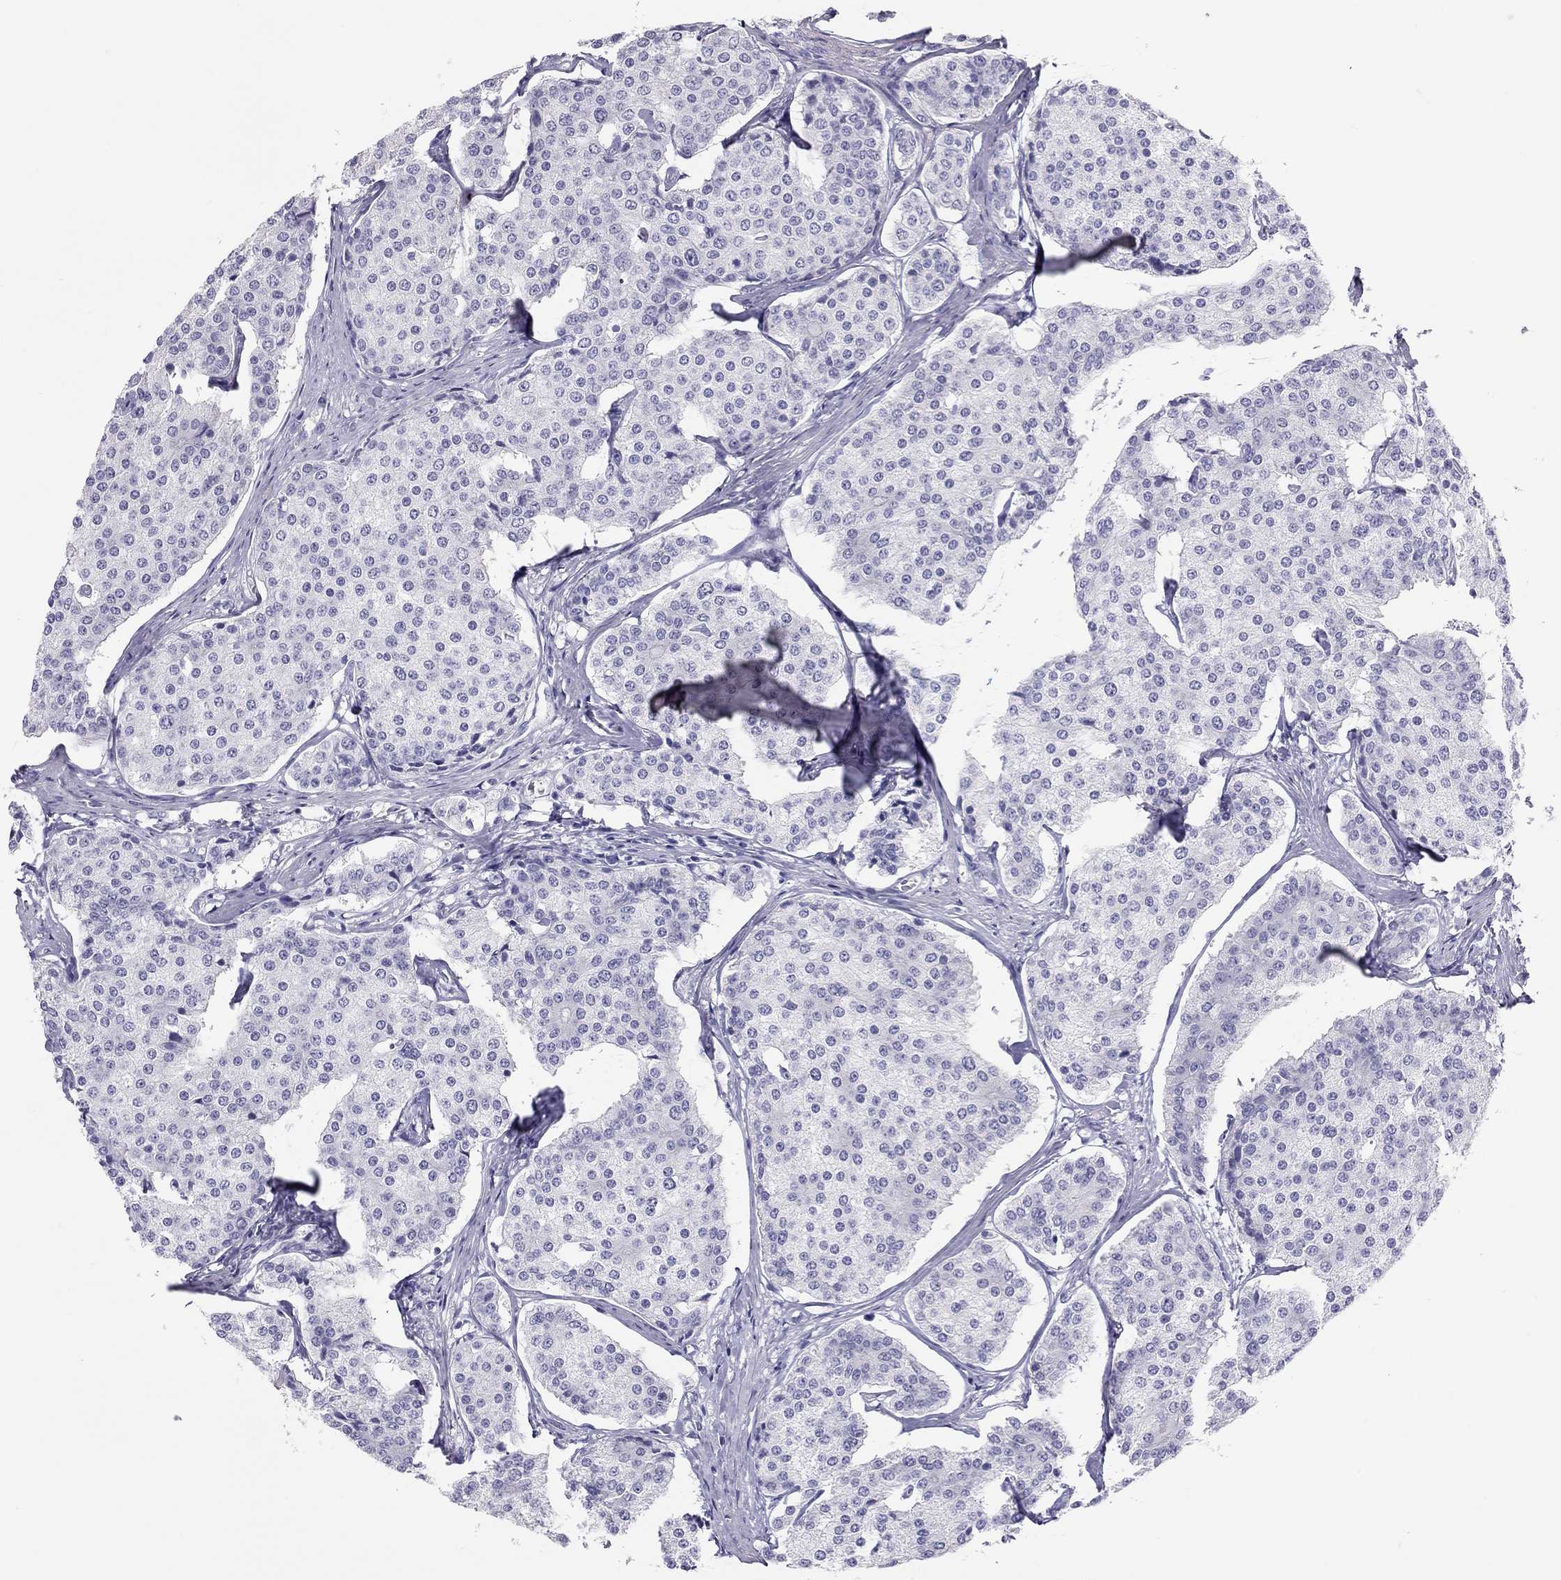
{"staining": {"intensity": "negative", "quantity": "none", "location": "none"}, "tissue": "carcinoid", "cell_type": "Tumor cells", "image_type": "cancer", "snomed": [{"axis": "morphology", "description": "Carcinoid, malignant, NOS"}, {"axis": "topography", "description": "Small intestine"}], "caption": "Photomicrograph shows no protein positivity in tumor cells of carcinoid (malignant) tissue. The staining was performed using DAB to visualize the protein expression in brown, while the nuclei were stained in blue with hematoxylin (Magnification: 20x).", "gene": "PSMB11", "patient": {"sex": "female", "age": 65}}